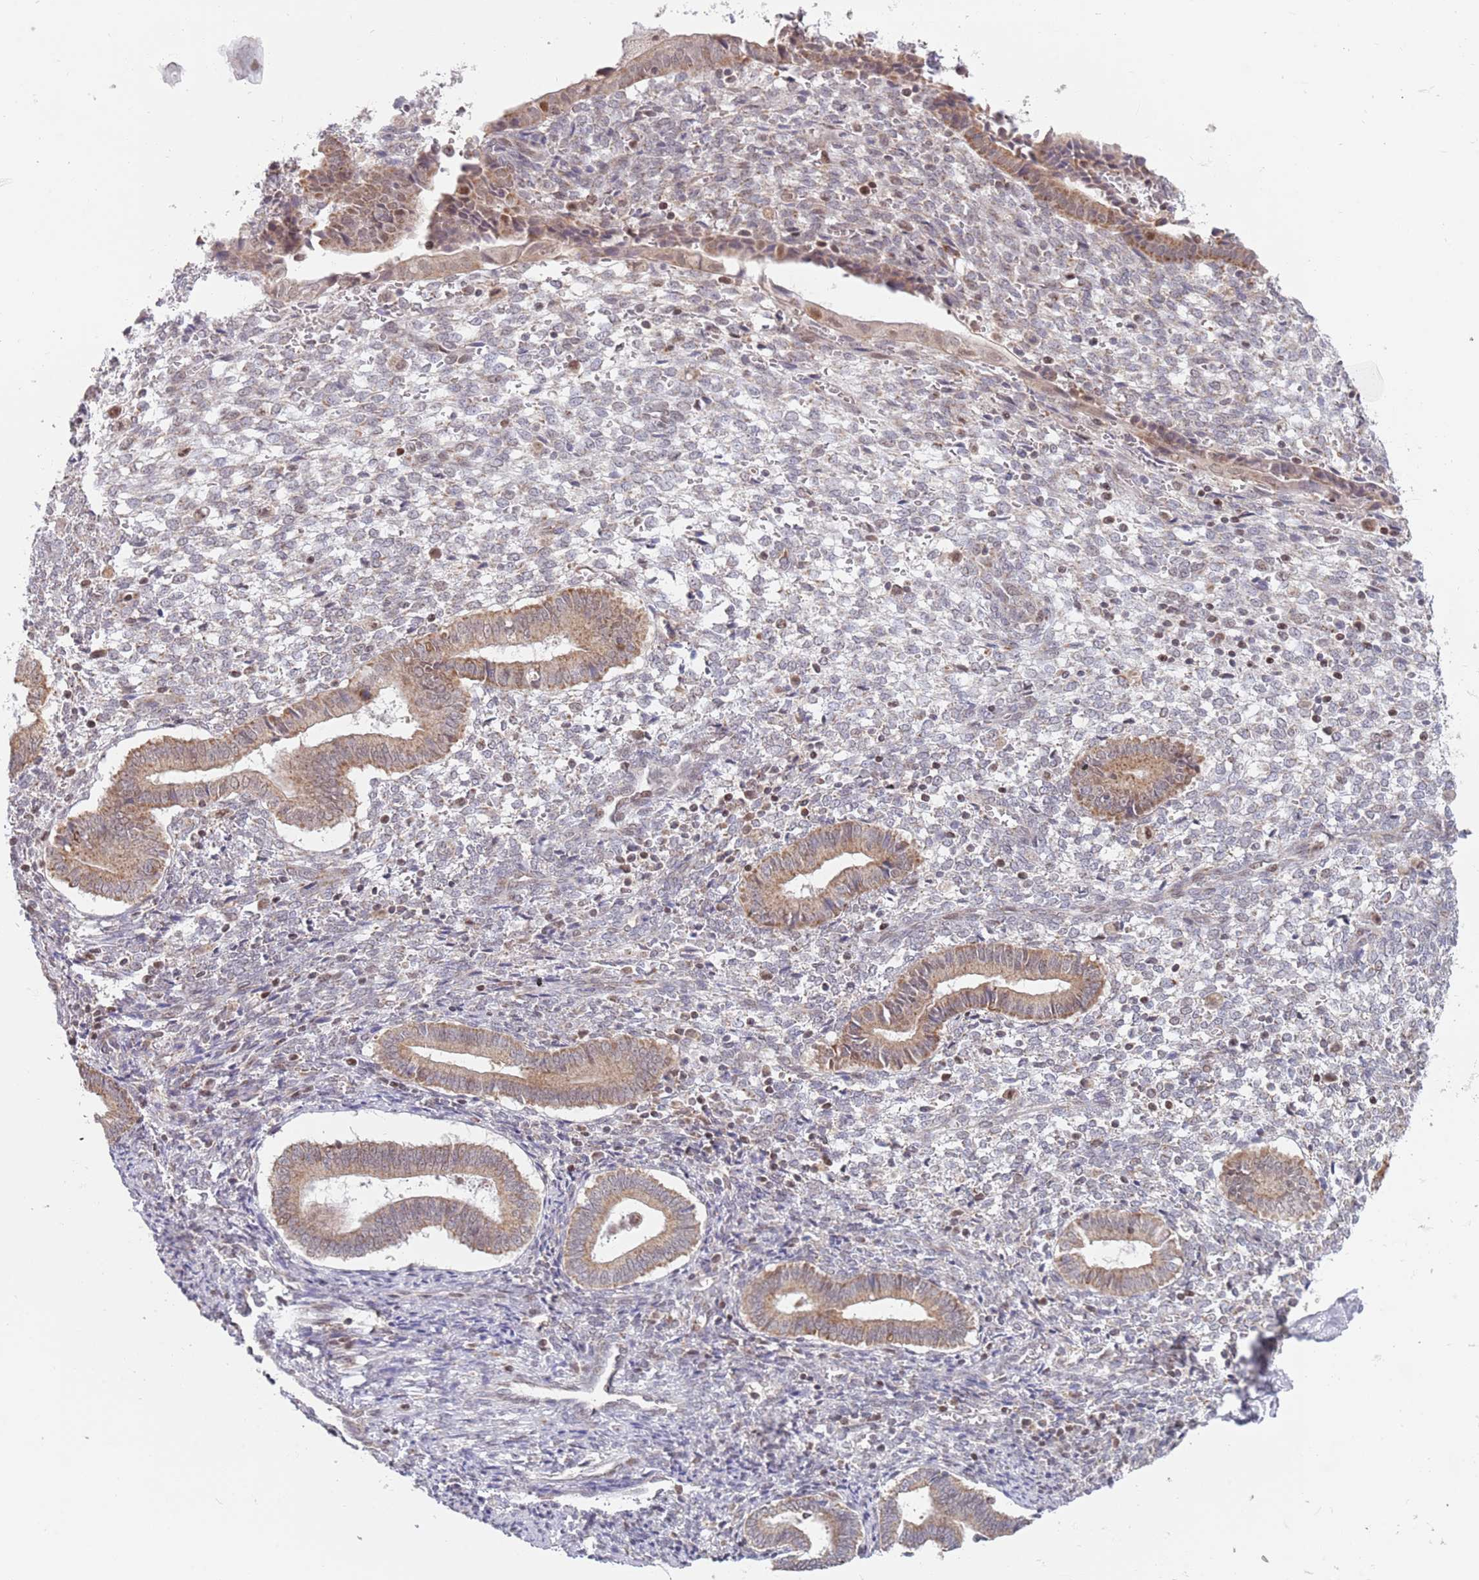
{"staining": {"intensity": "negative", "quantity": "none", "location": "none"}, "tissue": "endometrium", "cell_type": "Cells in endometrial stroma", "image_type": "normal", "snomed": [{"axis": "morphology", "description": "Normal tissue, NOS"}, {"axis": "topography", "description": "Other"}, {"axis": "topography", "description": "Endometrium"}], "caption": "Cells in endometrial stroma are negative for brown protein staining in normal endometrium. (DAB immunohistochemistry visualized using brightfield microscopy, high magnification).", "gene": "TIMM13", "patient": {"sex": "female", "age": 44}}